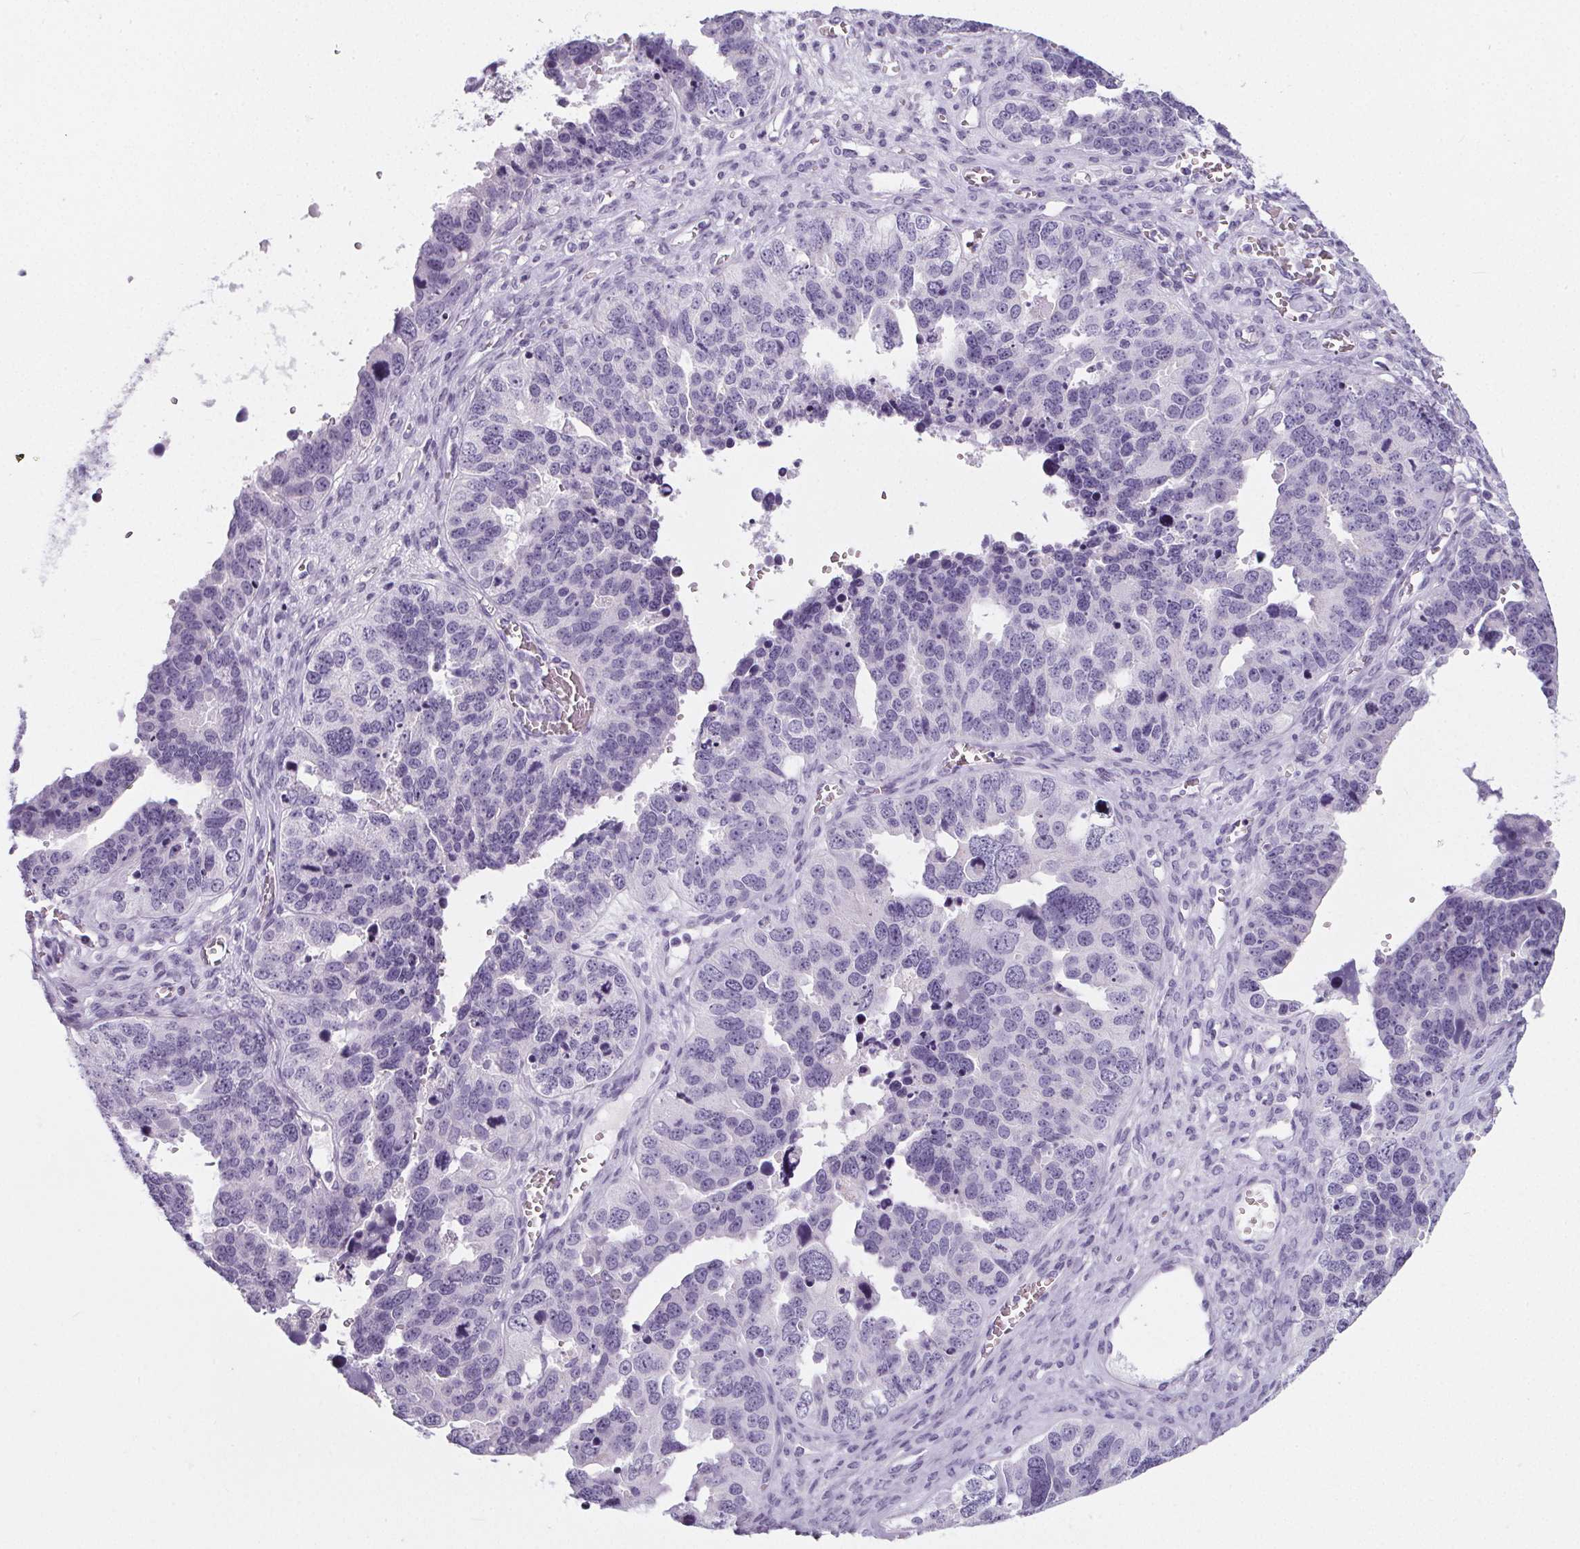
{"staining": {"intensity": "negative", "quantity": "none", "location": "none"}, "tissue": "ovarian cancer", "cell_type": "Tumor cells", "image_type": "cancer", "snomed": [{"axis": "morphology", "description": "Cystadenocarcinoma, serous, NOS"}, {"axis": "topography", "description": "Ovary"}], "caption": "The histopathology image reveals no staining of tumor cells in ovarian cancer. (Stains: DAB (3,3'-diaminobenzidine) immunohistochemistry (IHC) with hematoxylin counter stain, Microscopy: brightfield microscopy at high magnification).", "gene": "ADRB1", "patient": {"sex": "female", "age": 76}}